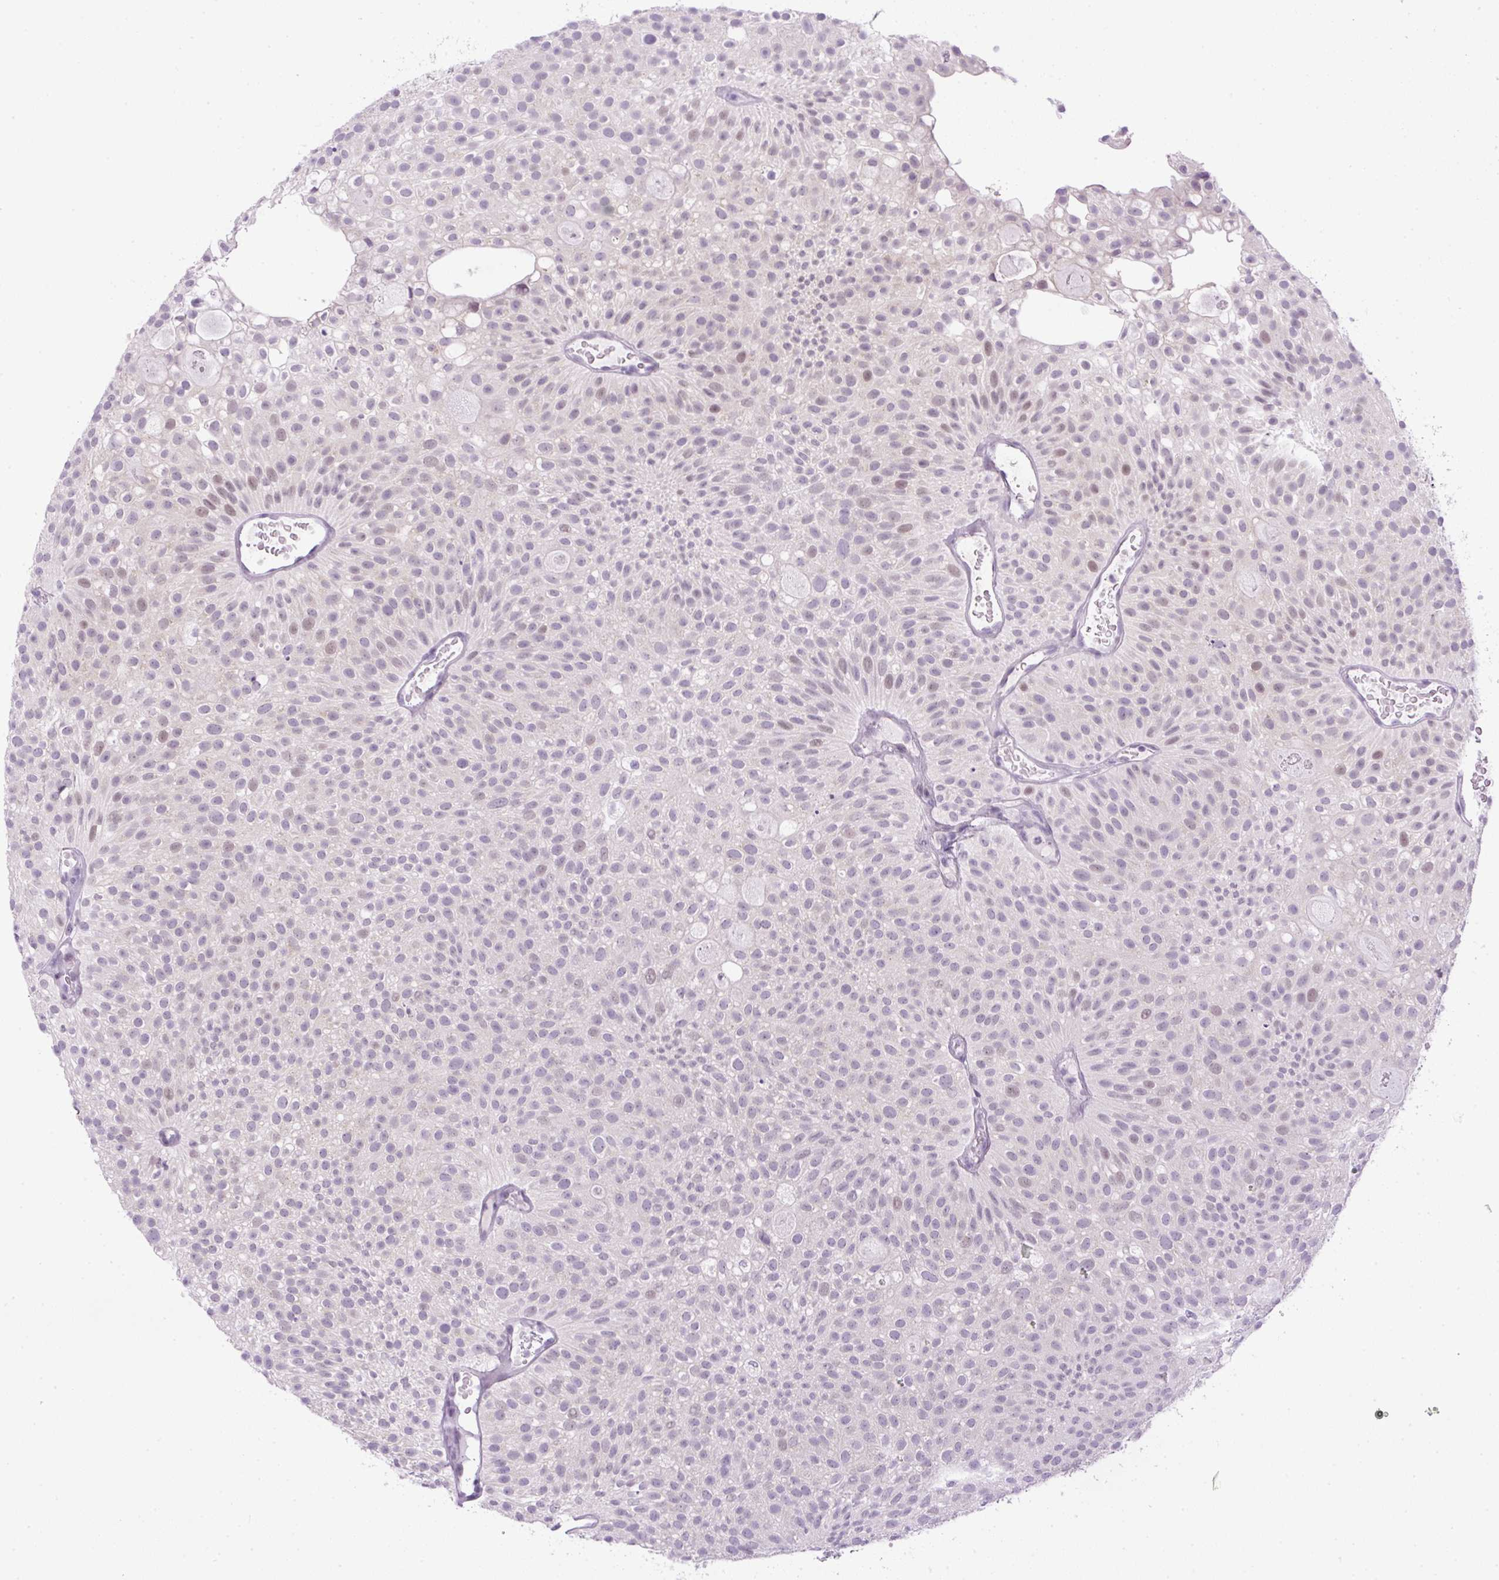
{"staining": {"intensity": "weak", "quantity": "<25%", "location": "nuclear"}, "tissue": "urothelial cancer", "cell_type": "Tumor cells", "image_type": "cancer", "snomed": [{"axis": "morphology", "description": "Urothelial carcinoma, Low grade"}, {"axis": "topography", "description": "Urinary bladder"}], "caption": "High magnification brightfield microscopy of urothelial cancer stained with DAB (3,3'-diaminobenzidine) (brown) and counterstained with hematoxylin (blue): tumor cells show no significant positivity. Nuclei are stained in blue.", "gene": "RHBDD2", "patient": {"sex": "male", "age": 78}}